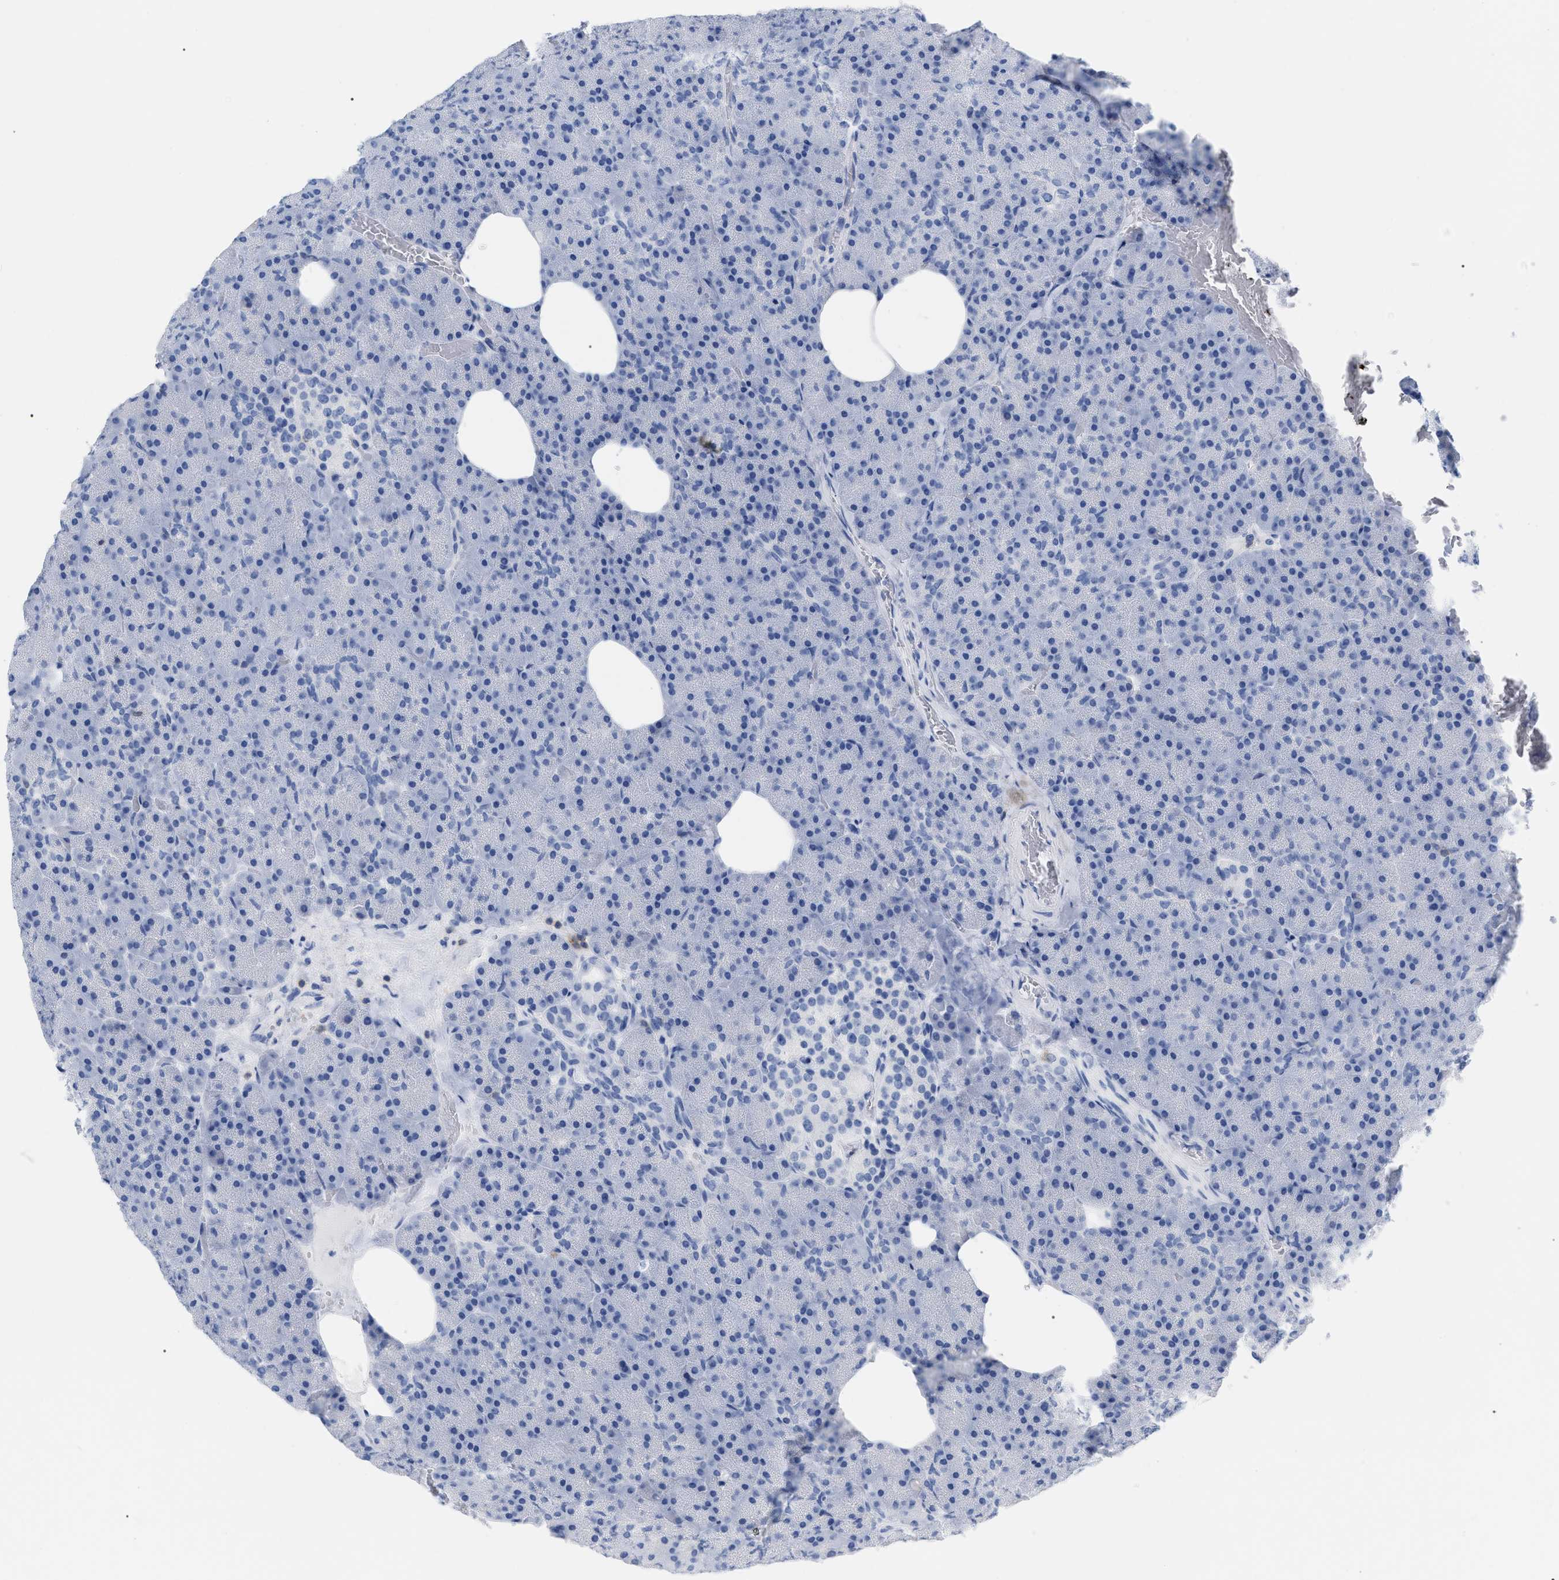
{"staining": {"intensity": "negative", "quantity": "none", "location": "none"}, "tissue": "pancreas", "cell_type": "Exocrine glandular cells", "image_type": "normal", "snomed": [{"axis": "morphology", "description": "Normal tissue, NOS"}, {"axis": "topography", "description": "Pancreas"}], "caption": "Immunohistochemistry histopathology image of normal human pancreas stained for a protein (brown), which exhibits no expression in exocrine glandular cells. The staining is performed using DAB brown chromogen with nuclei counter-stained in using hematoxylin.", "gene": "CD5", "patient": {"sex": "female", "age": 35}}